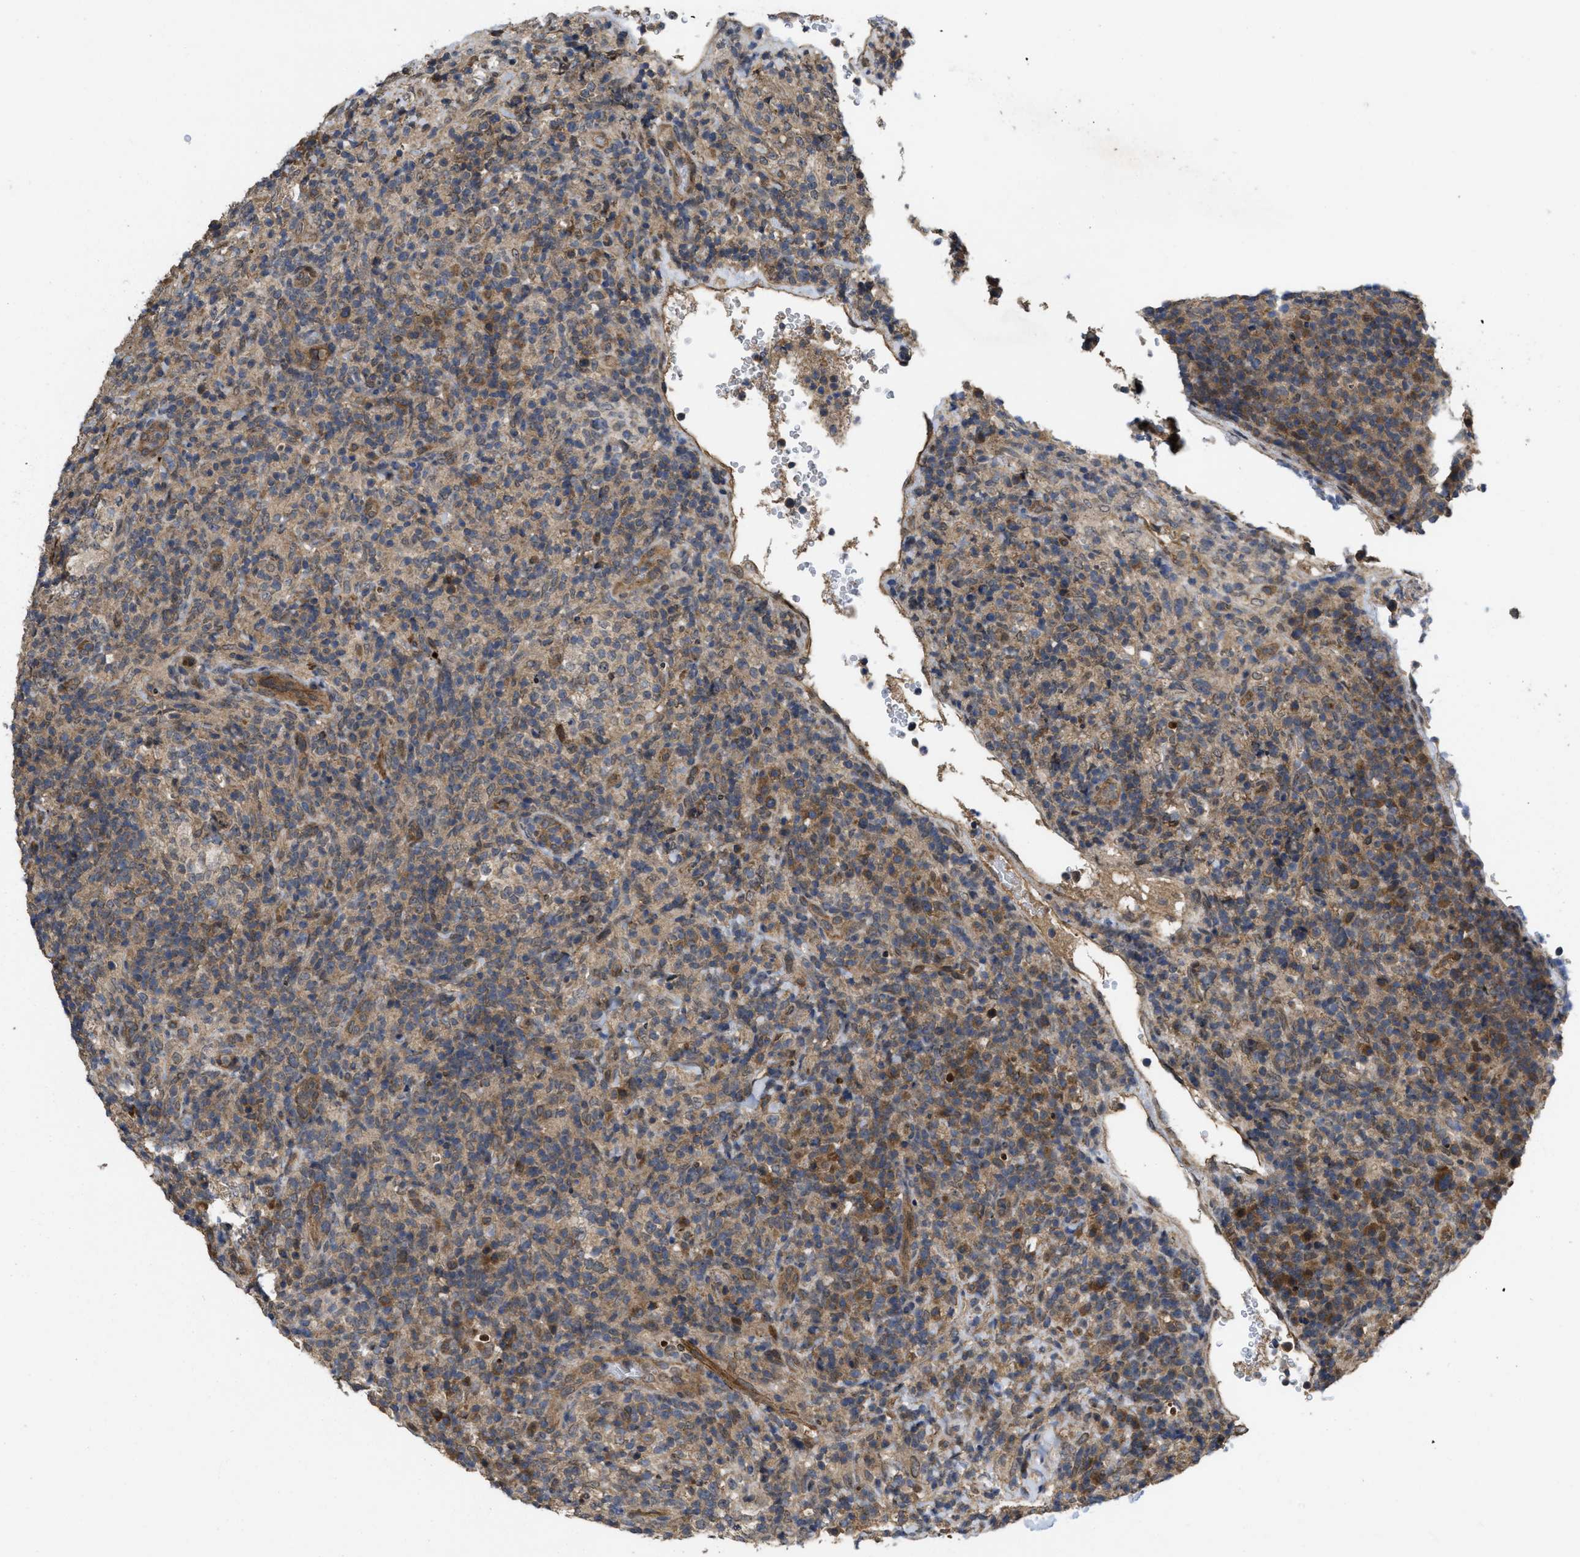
{"staining": {"intensity": "moderate", "quantity": "25%-75%", "location": "cytoplasmic/membranous"}, "tissue": "lymphoma", "cell_type": "Tumor cells", "image_type": "cancer", "snomed": [{"axis": "morphology", "description": "Malignant lymphoma, non-Hodgkin's type, High grade"}, {"axis": "topography", "description": "Lymph node"}], "caption": "Protein expression analysis of human malignant lymphoma, non-Hodgkin's type (high-grade) reveals moderate cytoplasmic/membranous positivity in about 25%-75% of tumor cells. (DAB IHC, brown staining for protein, blue staining for nuclei).", "gene": "FZD6", "patient": {"sex": "female", "age": 76}}